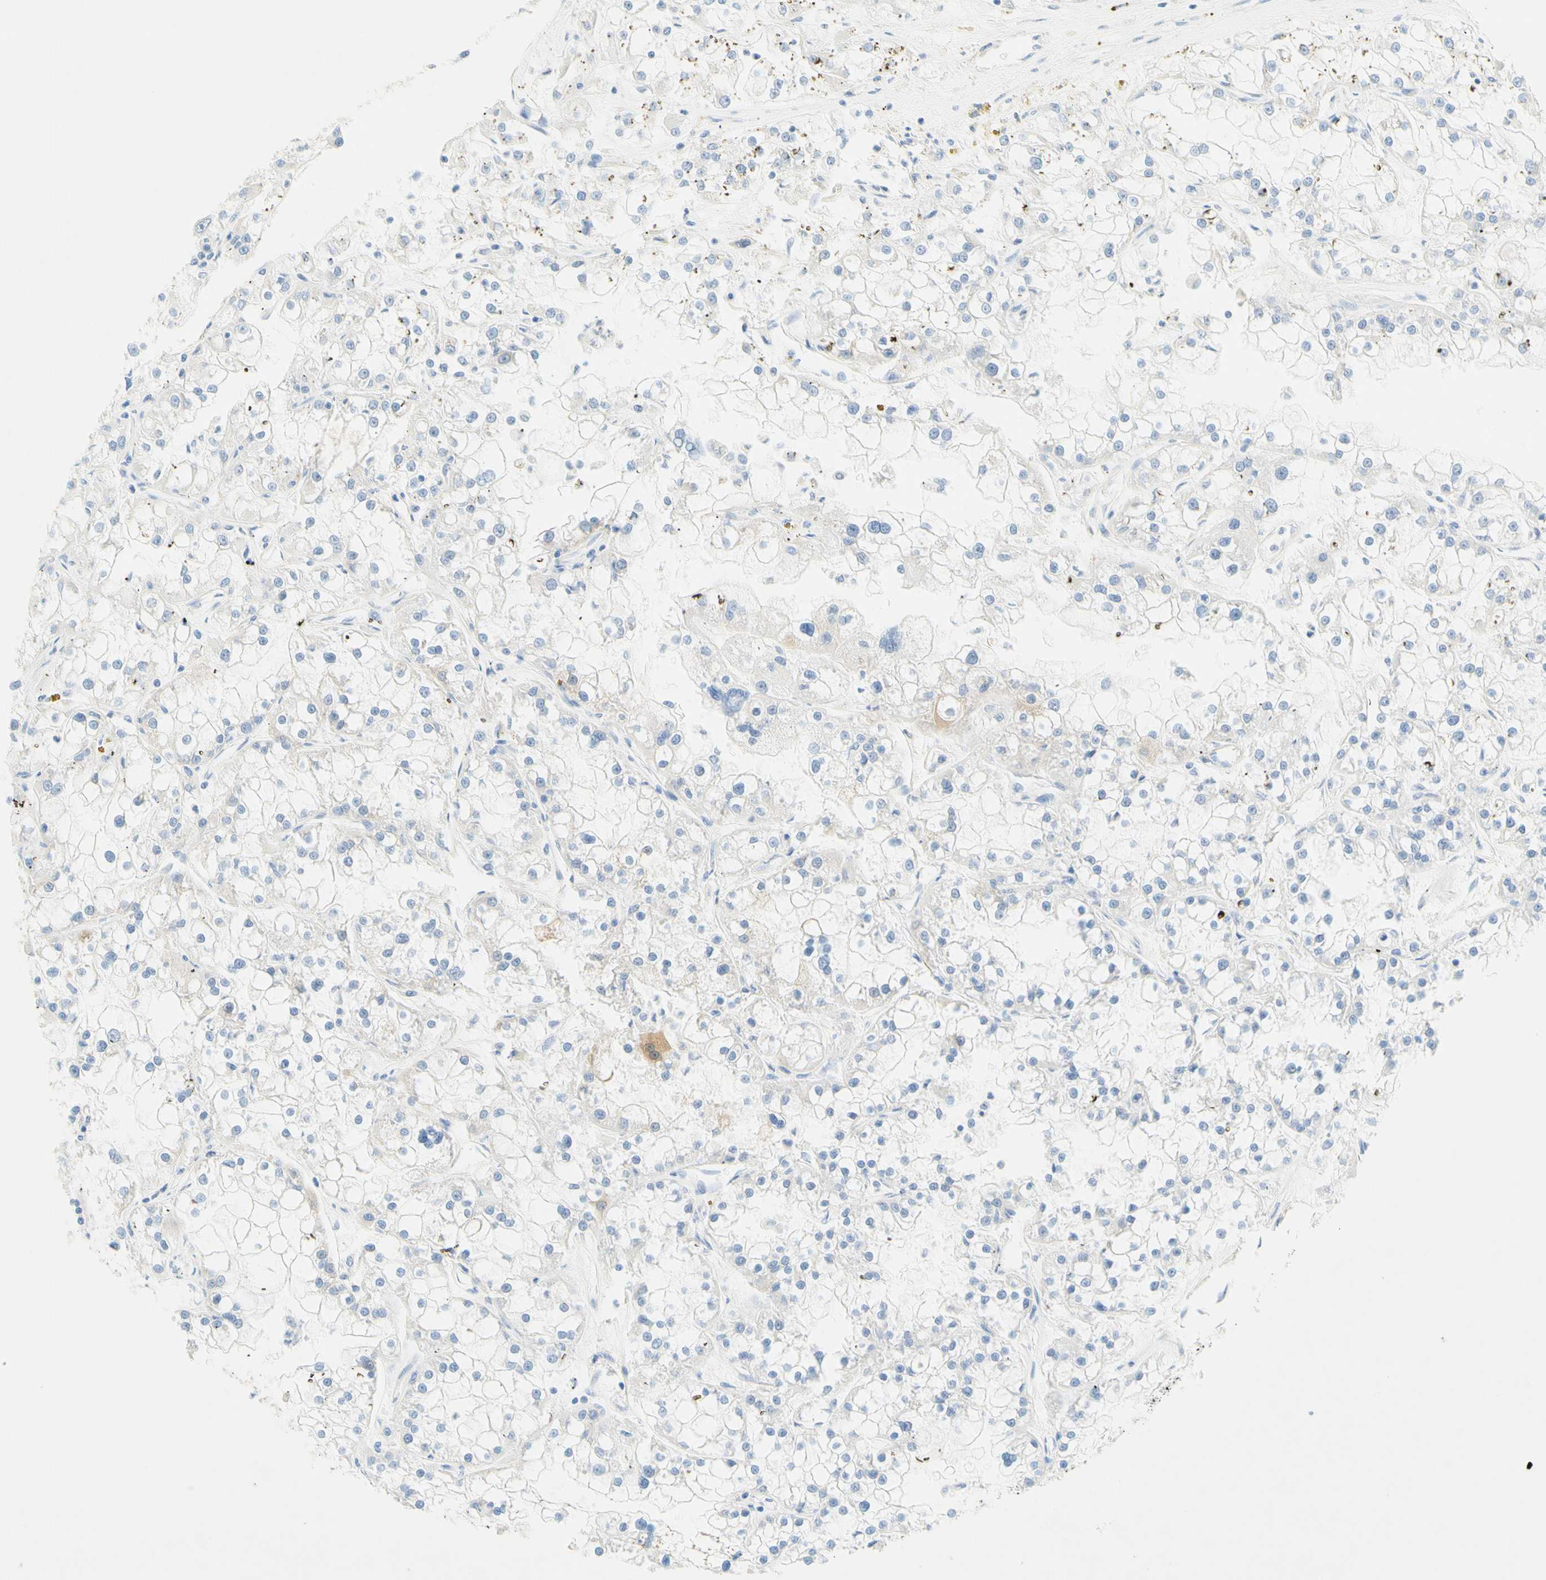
{"staining": {"intensity": "weak", "quantity": "<25%", "location": "cytoplasmic/membranous"}, "tissue": "renal cancer", "cell_type": "Tumor cells", "image_type": "cancer", "snomed": [{"axis": "morphology", "description": "Adenocarcinoma, NOS"}, {"axis": "topography", "description": "Kidney"}], "caption": "Tumor cells show no significant protein staining in renal cancer.", "gene": "ENTREP2", "patient": {"sex": "female", "age": 52}}